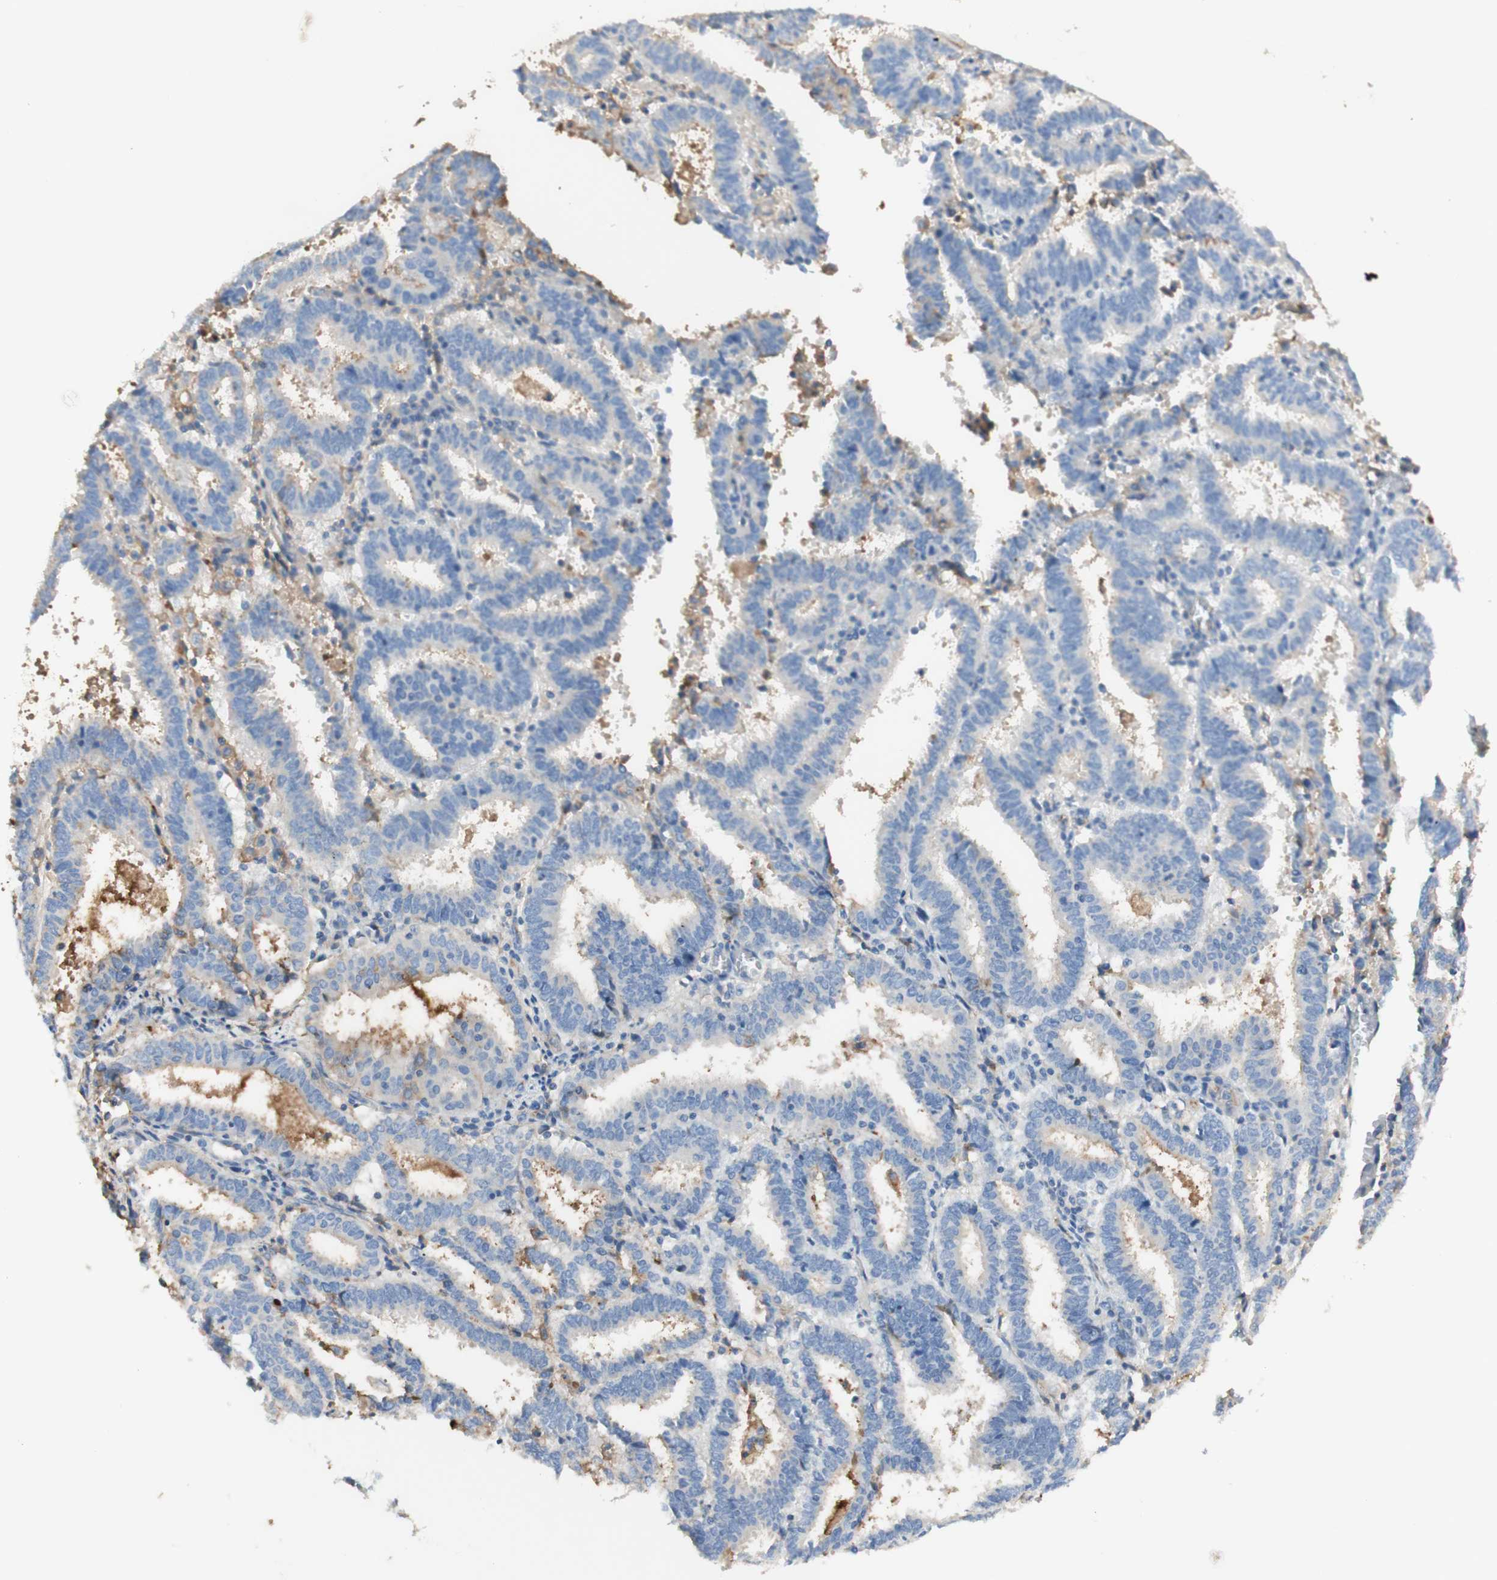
{"staining": {"intensity": "negative", "quantity": "none", "location": "none"}, "tissue": "endometrial cancer", "cell_type": "Tumor cells", "image_type": "cancer", "snomed": [{"axis": "morphology", "description": "Adenocarcinoma, NOS"}, {"axis": "topography", "description": "Uterus"}], "caption": "The immunohistochemistry histopathology image has no significant staining in tumor cells of endometrial cancer tissue.", "gene": "KNG1", "patient": {"sex": "female", "age": 83}}